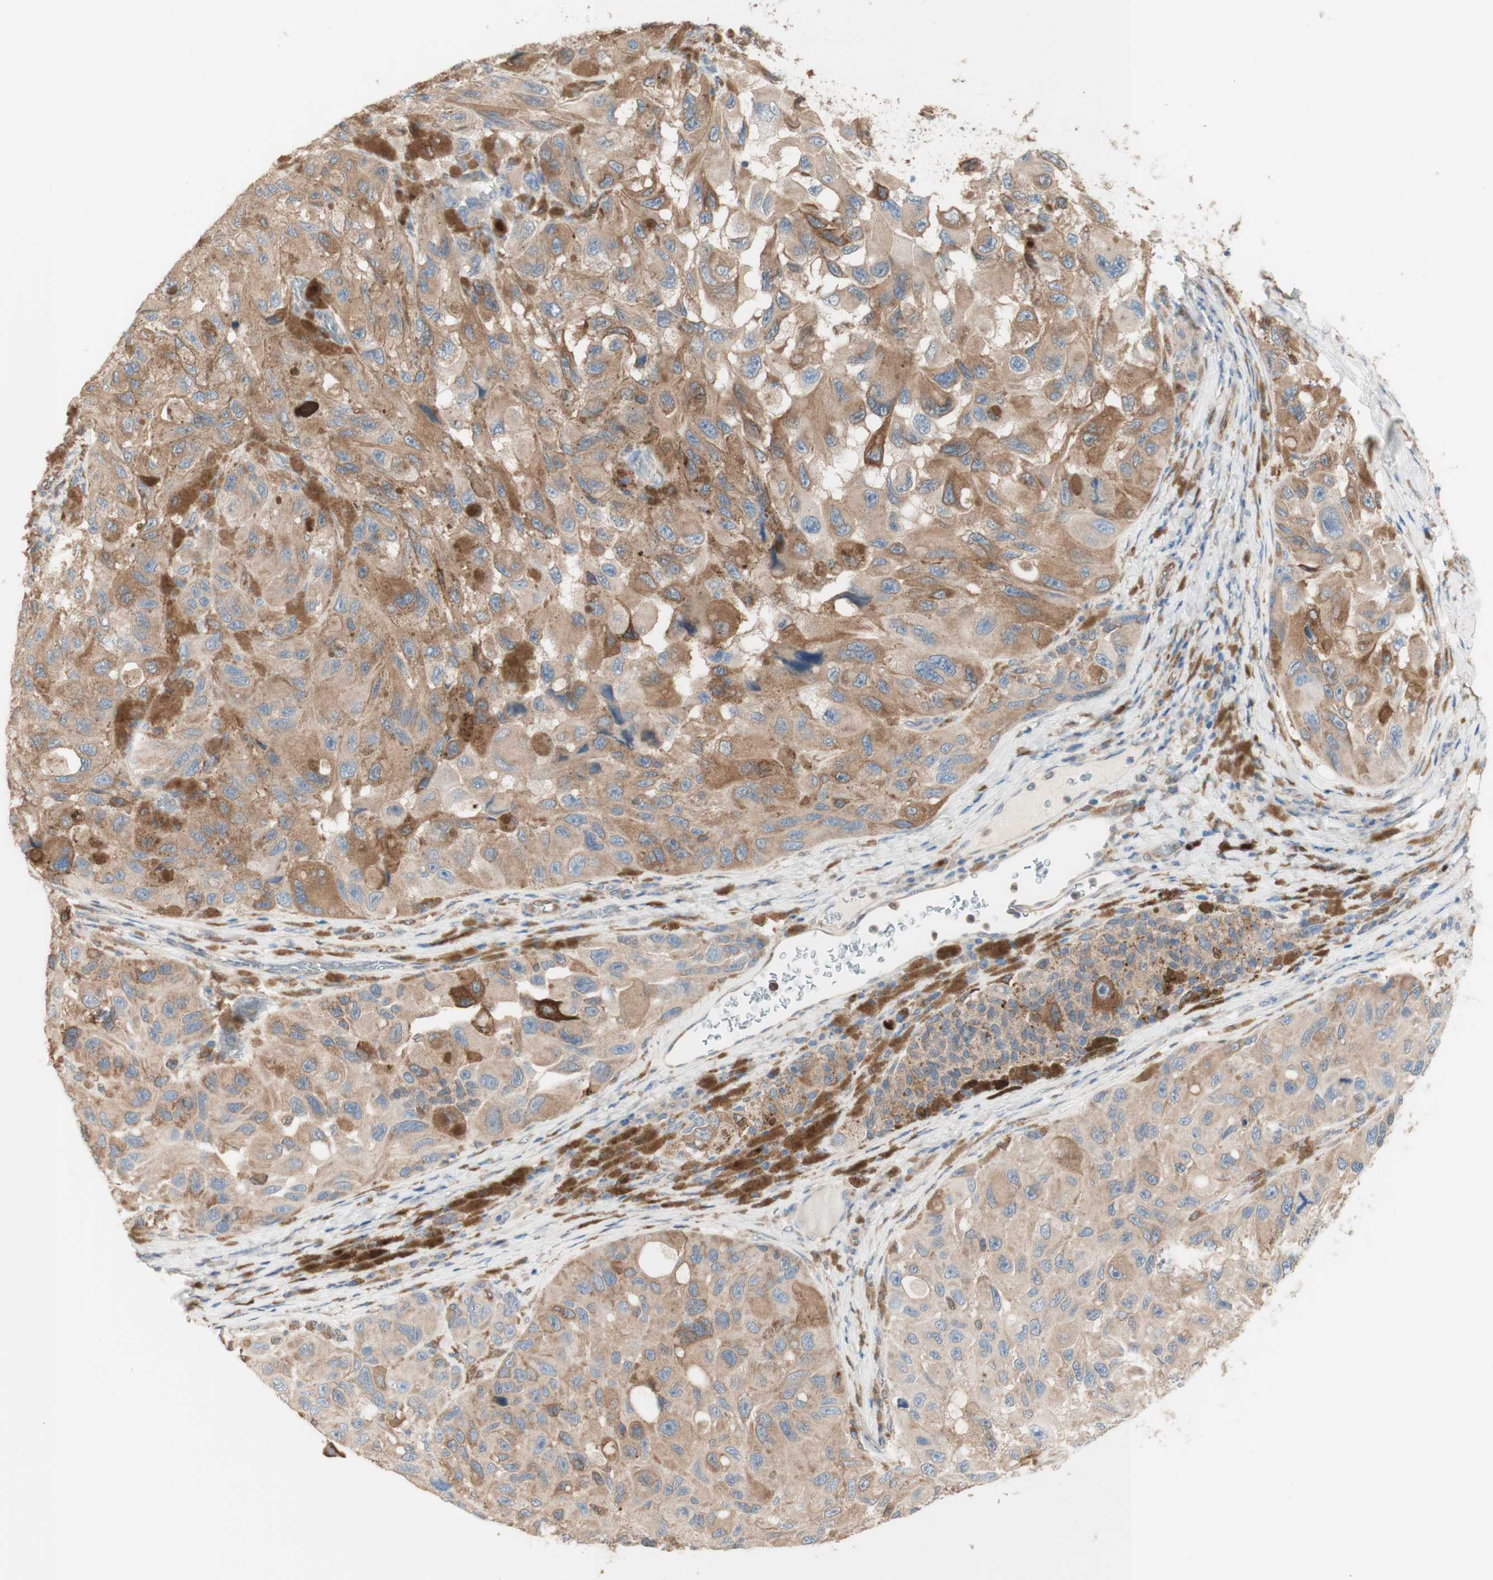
{"staining": {"intensity": "weak", "quantity": ">75%", "location": "cytoplasmic/membranous"}, "tissue": "melanoma", "cell_type": "Tumor cells", "image_type": "cancer", "snomed": [{"axis": "morphology", "description": "Malignant melanoma, NOS"}, {"axis": "topography", "description": "Skin"}], "caption": "Immunohistochemistry (IHC) (DAB) staining of melanoma reveals weak cytoplasmic/membranous protein expression in approximately >75% of tumor cells. The staining is performed using DAB (3,3'-diaminobenzidine) brown chromogen to label protein expression. The nuclei are counter-stained blue using hematoxylin.", "gene": "COMT", "patient": {"sex": "female", "age": 73}}